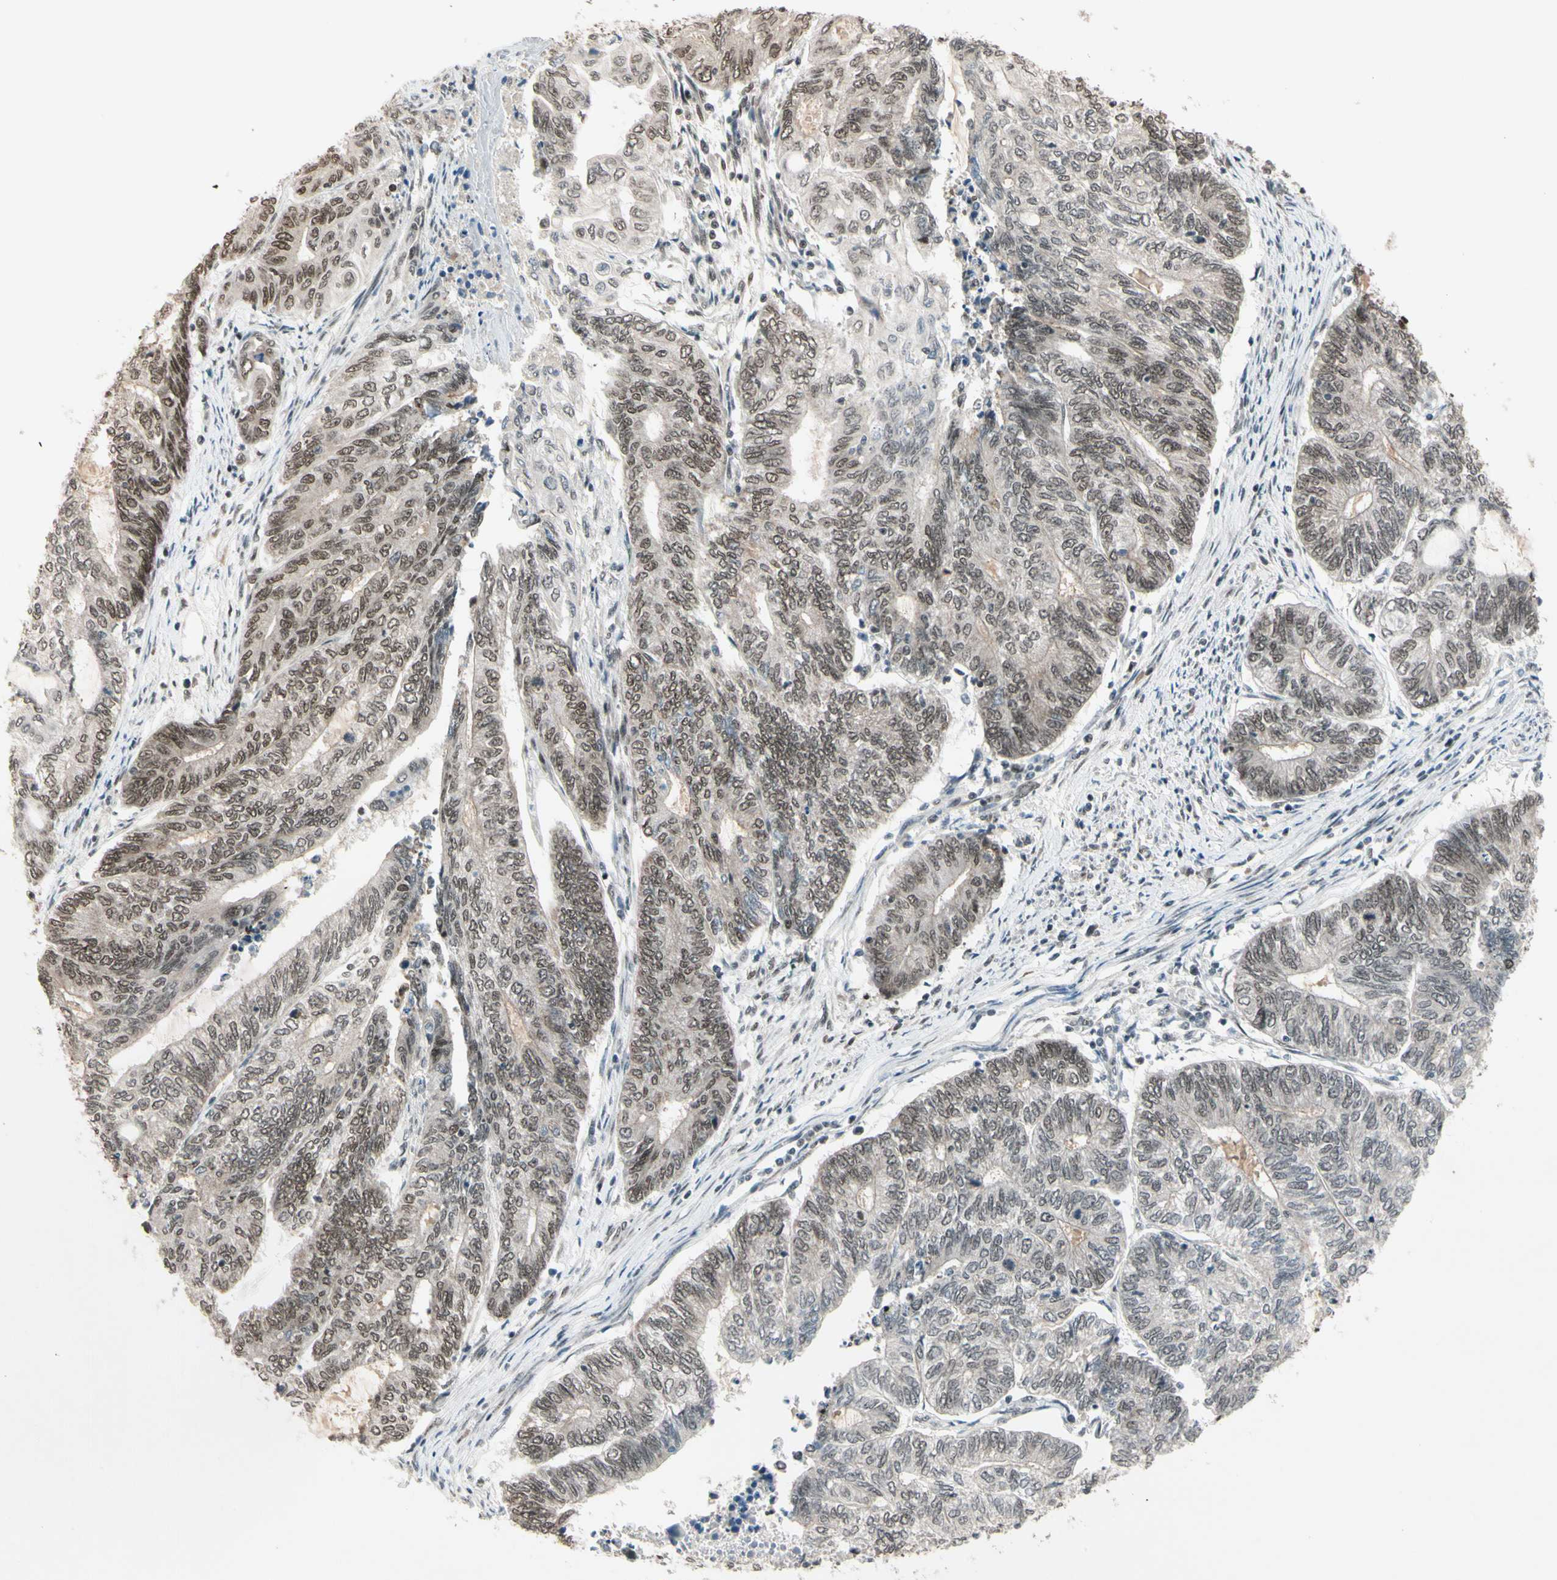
{"staining": {"intensity": "moderate", "quantity": ">75%", "location": "nuclear"}, "tissue": "endometrial cancer", "cell_type": "Tumor cells", "image_type": "cancer", "snomed": [{"axis": "morphology", "description": "Adenocarcinoma, NOS"}, {"axis": "topography", "description": "Uterus"}, {"axis": "topography", "description": "Endometrium"}], "caption": "An IHC photomicrograph of neoplastic tissue is shown. Protein staining in brown shows moderate nuclear positivity in adenocarcinoma (endometrial) within tumor cells.", "gene": "CHAMP1", "patient": {"sex": "female", "age": 70}}